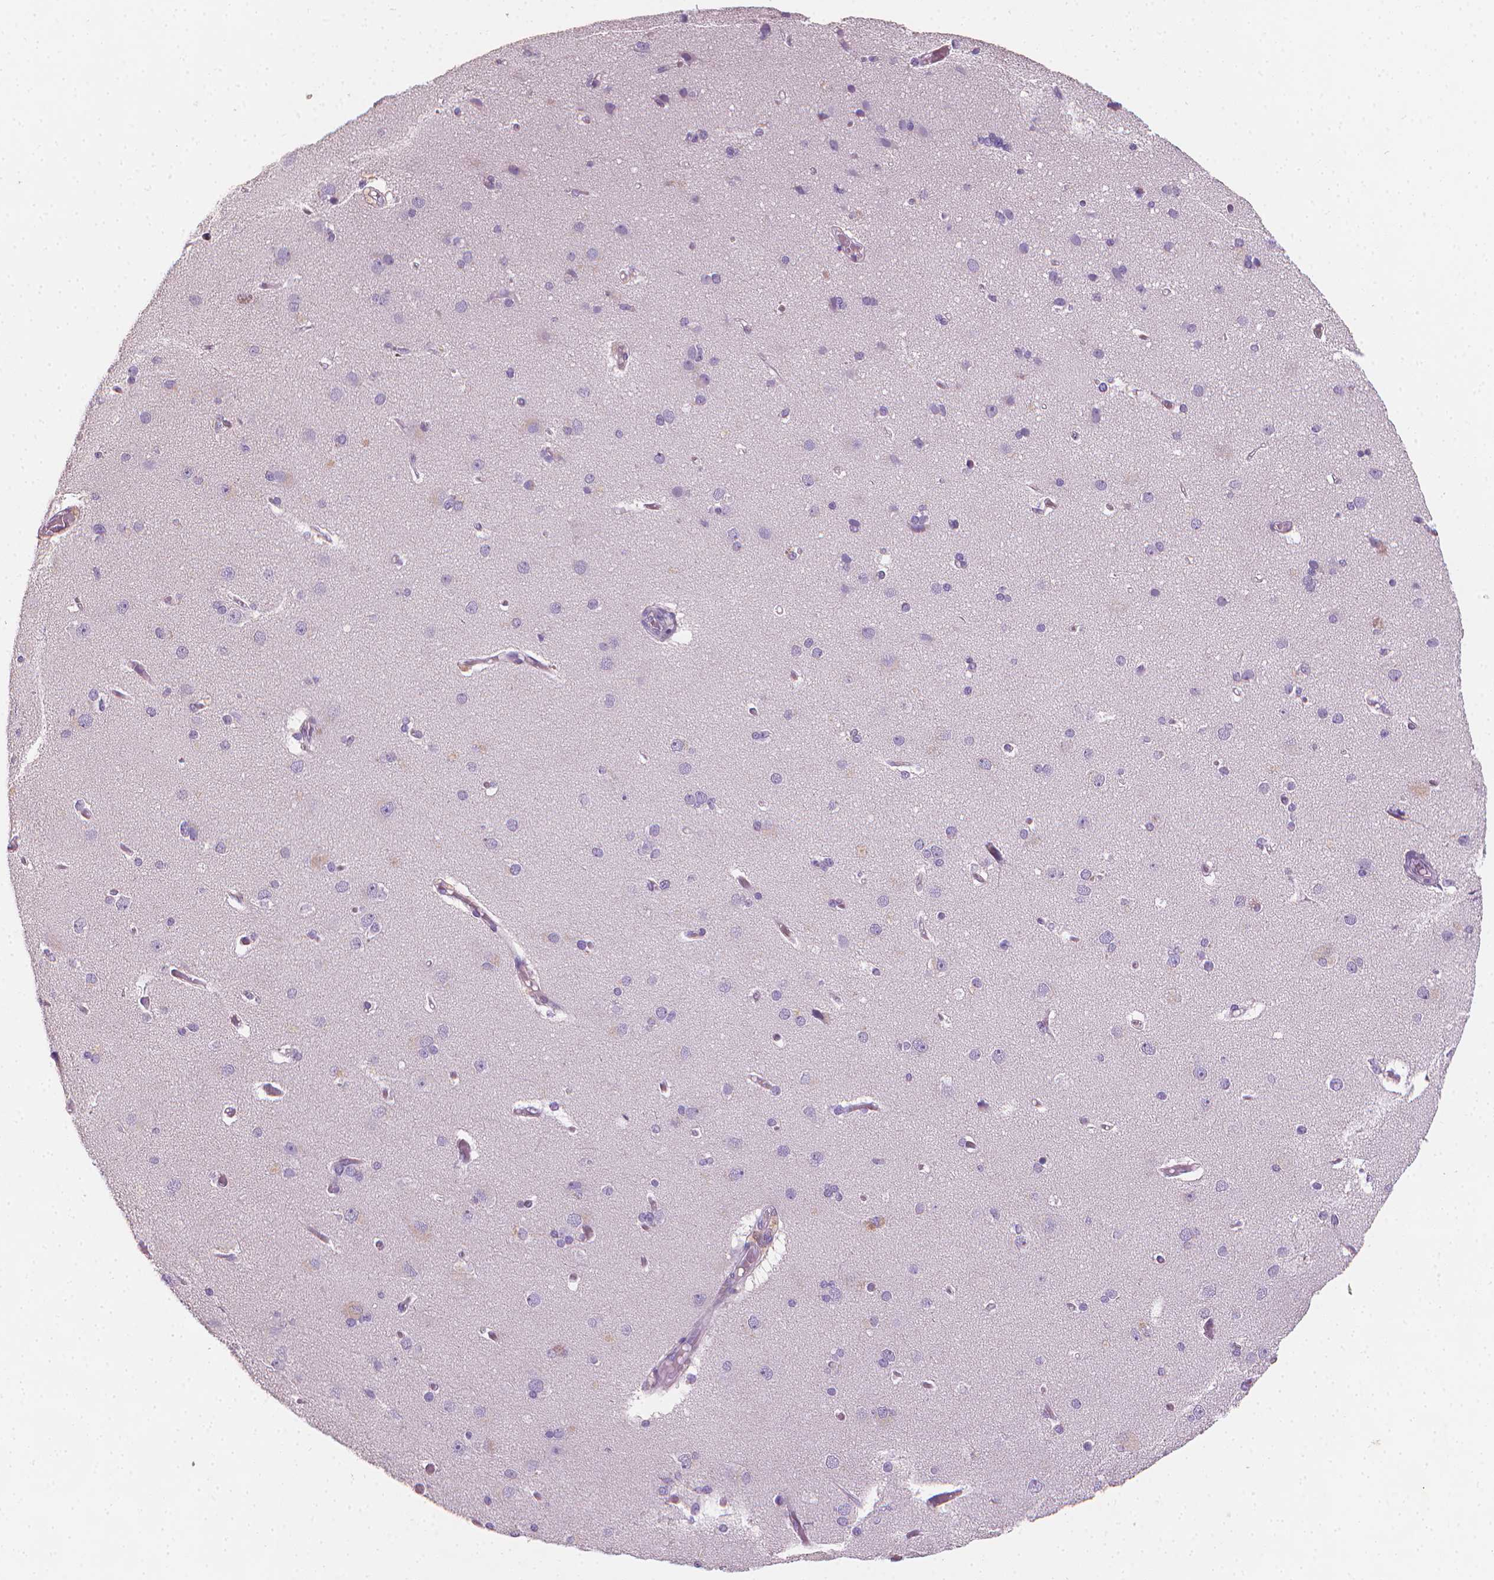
{"staining": {"intensity": "negative", "quantity": "none", "location": "none"}, "tissue": "cerebral cortex", "cell_type": "Endothelial cells", "image_type": "normal", "snomed": [{"axis": "morphology", "description": "Normal tissue, NOS"}, {"axis": "morphology", "description": "Glioma, malignant, High grade"}, {"axis": "topography", "description": "Cerebral cortex"}], "caption": "An IHC image of benign cerebral cortex is shown. There is no staining in endothelial cells of cerebral cortex.", "gene": "TNFAIP2", "patient": {"sex": "male", "age": 71}}